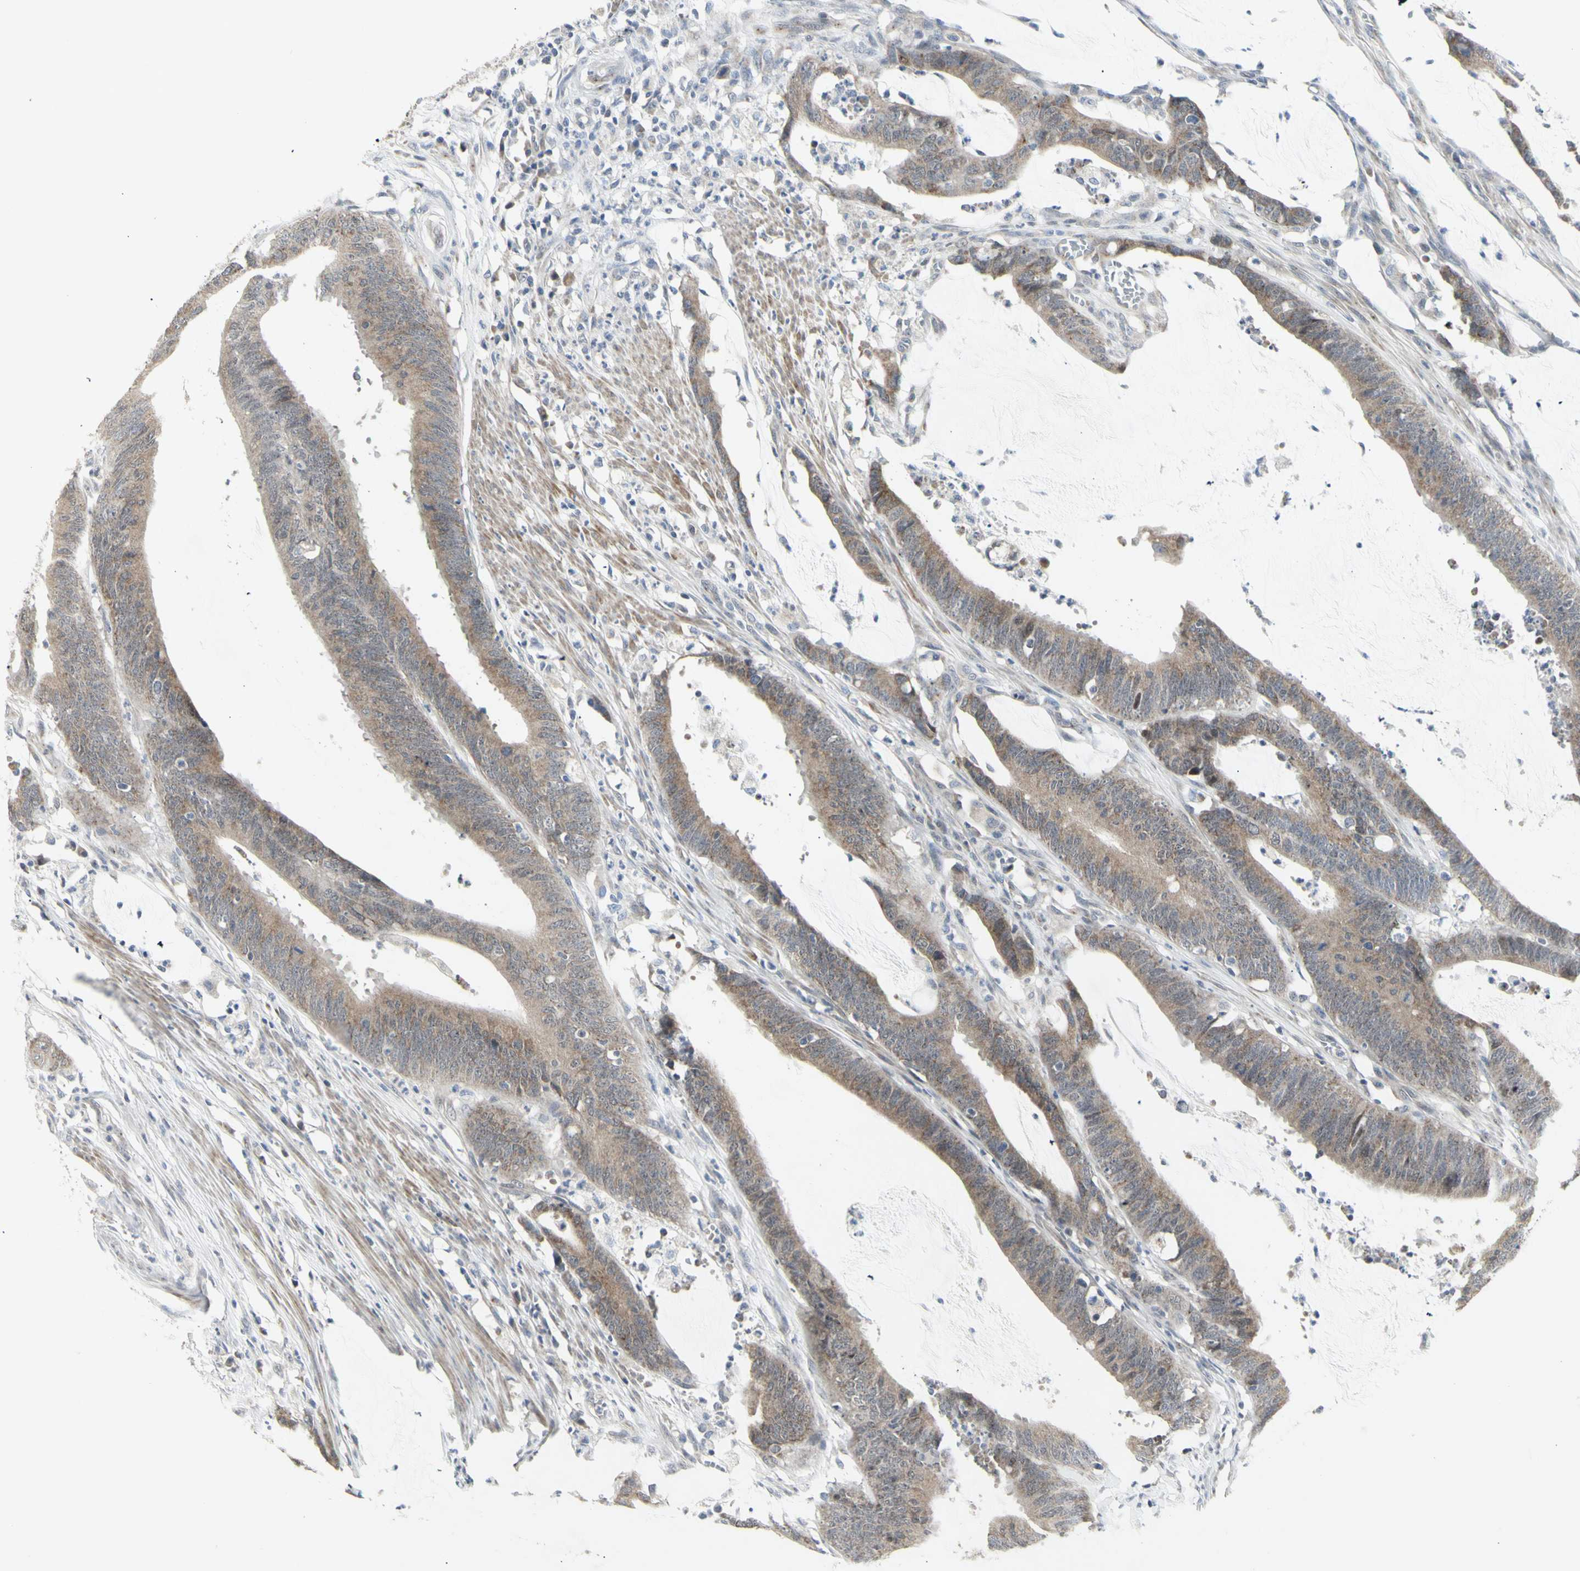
{"staining": {"intensity": "weak", "quantity": ">75%", "location": "cytoplasmic/membranous"}, "tissue": "colorectal cancer", "cell_type": "Tumor cells", "image_type": "cancer", "snomed": [{"axis": "morphology", "description": "Adenocarcinoma, NOS"}, {"axis": "topography", "description": "Rectum"}], "caption": "Immunohistochemical staining of human colorectal adenocarcinoma reveals weak cytoplasmic/membranous protein positivity in approximately >75% of tumor cells.", "gene": "DHRS7B", "patient": {"sex": "female", "age": 66}}